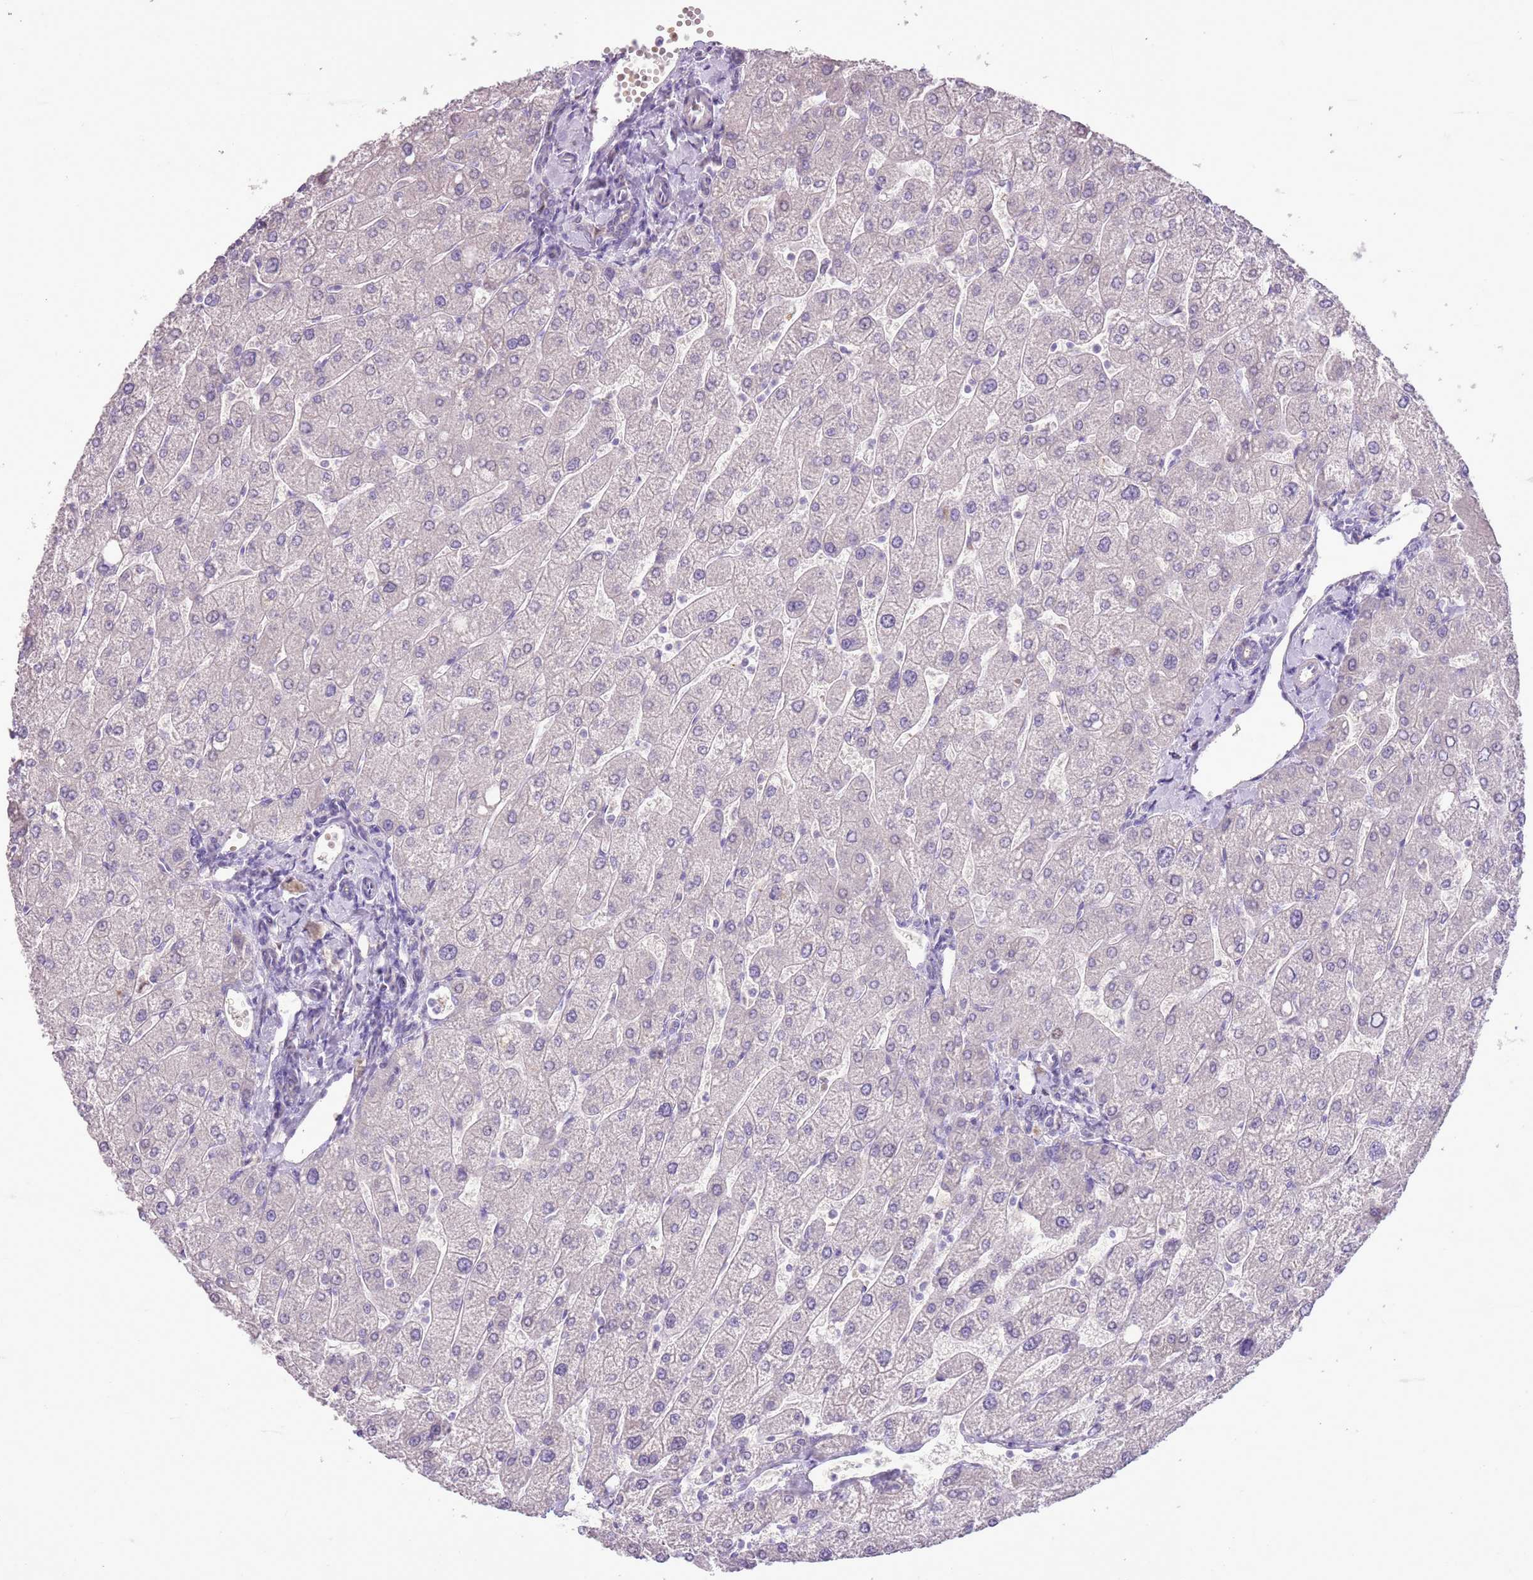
{"staining": {"intensity": "negative", "quantity": "none", "location": "none"}, "tissue": "liver", "cell_type": "Cholangiocytes", "image_type": "normal", "snomed": [{"axis": "morphology", "description": "Normal tissue, NOS"}, {"axis": "topography", "description": "Liver"}], "caption": "Liver was stained to show a protein in brown. There is no significant staining in cholangiocytes. The staining is performed using DAB (3,3'-diaminobenzidine) brown chromogen with nuclei counter-stained in using hematoxylin.", "gene": "GMNN", "patient": {"sex": "male", "age": 55}}